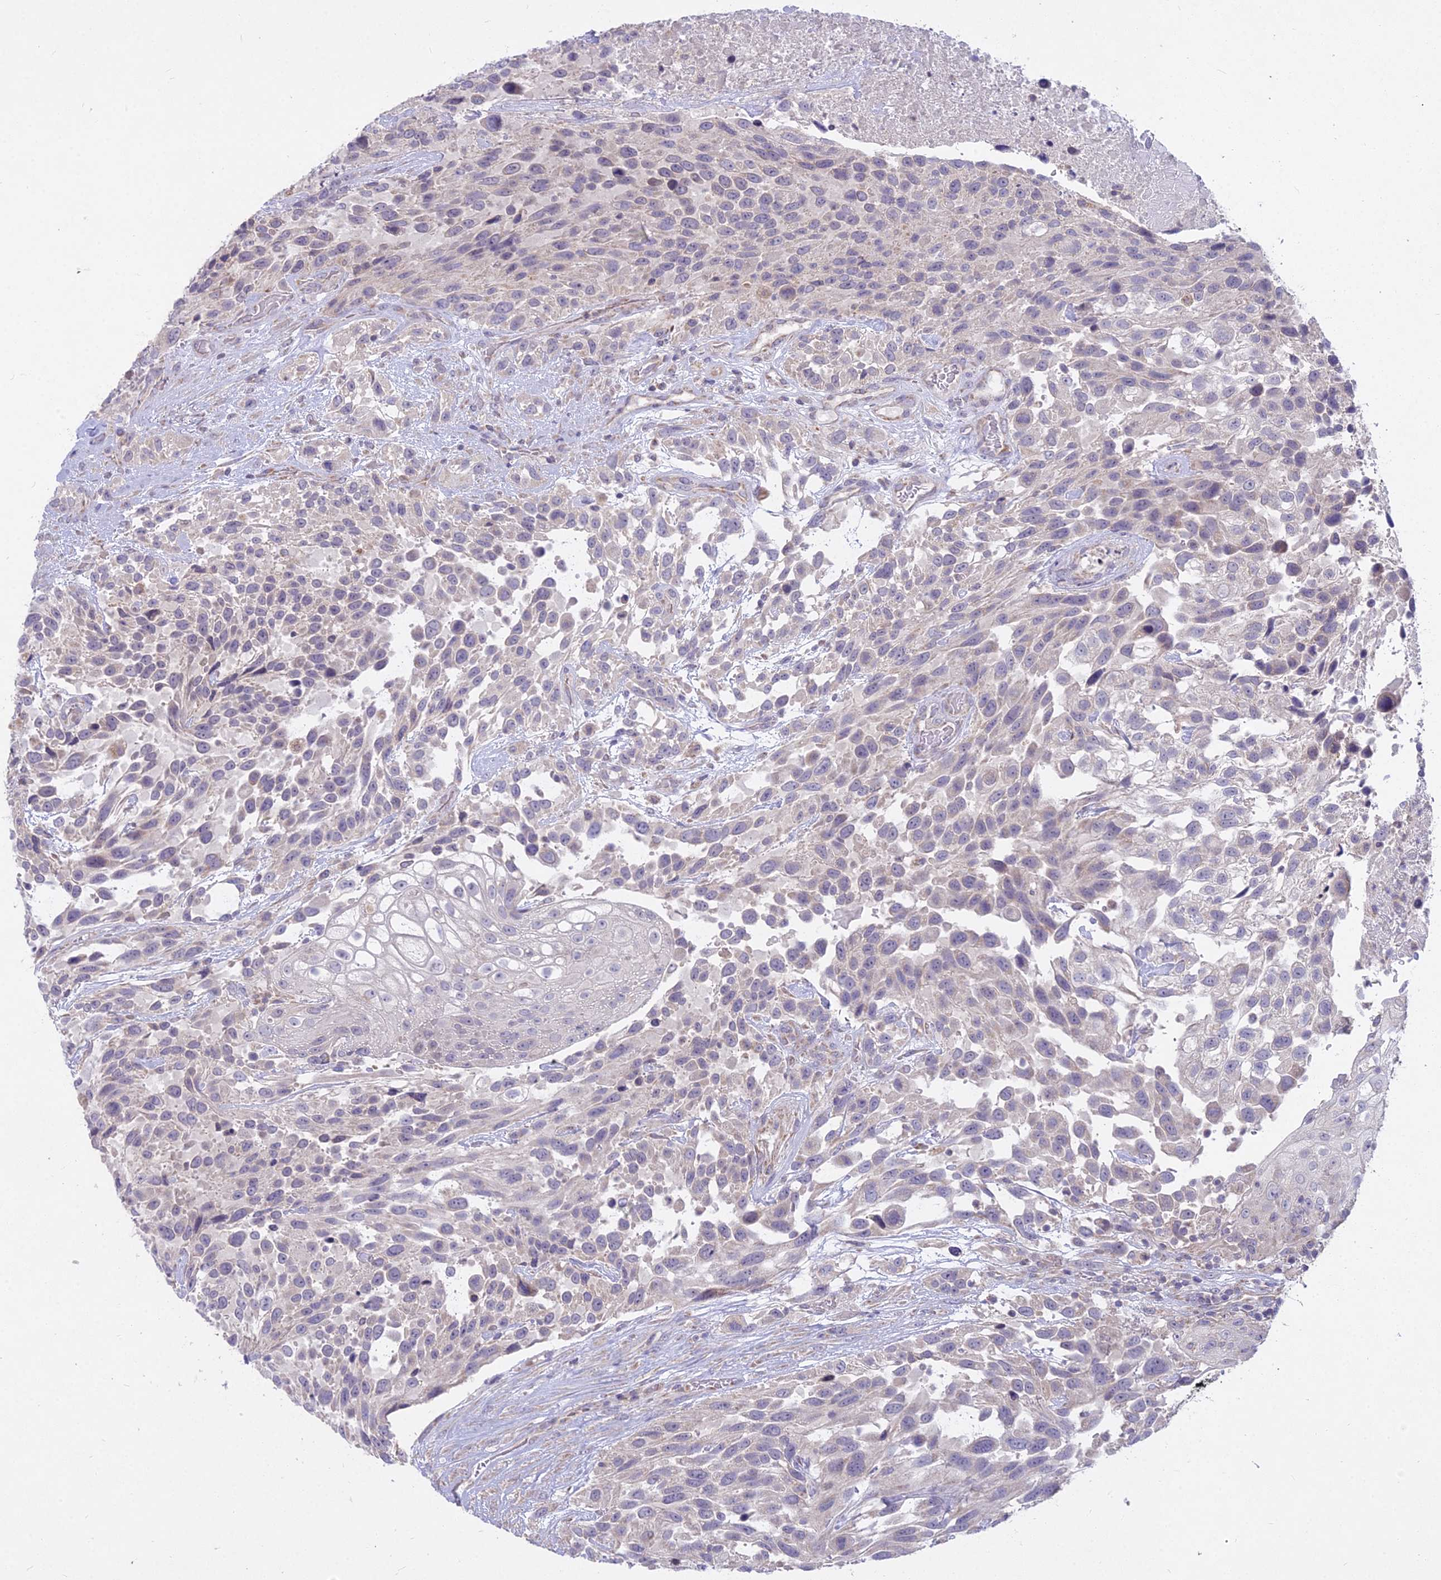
{"staining": {"intensity": "negative", "quantity": "none", "location": "none"}, "tissue": "urothelial cancer", "cell_type": "Tumor cells", "image_type": "cancer", "snomed": [{"axis": "morphology", "description": "Urothelial carcinoma, High grade"}, {"axis": "topography", "description": "Urinary bladder"}], "caption": "This is a micrograph of IHC staining of high-grade urothelial carcinoma, which shows no staining in tumor cells.", "gene": "MICU2", "patient": {"sex": "female", "age": 70}}